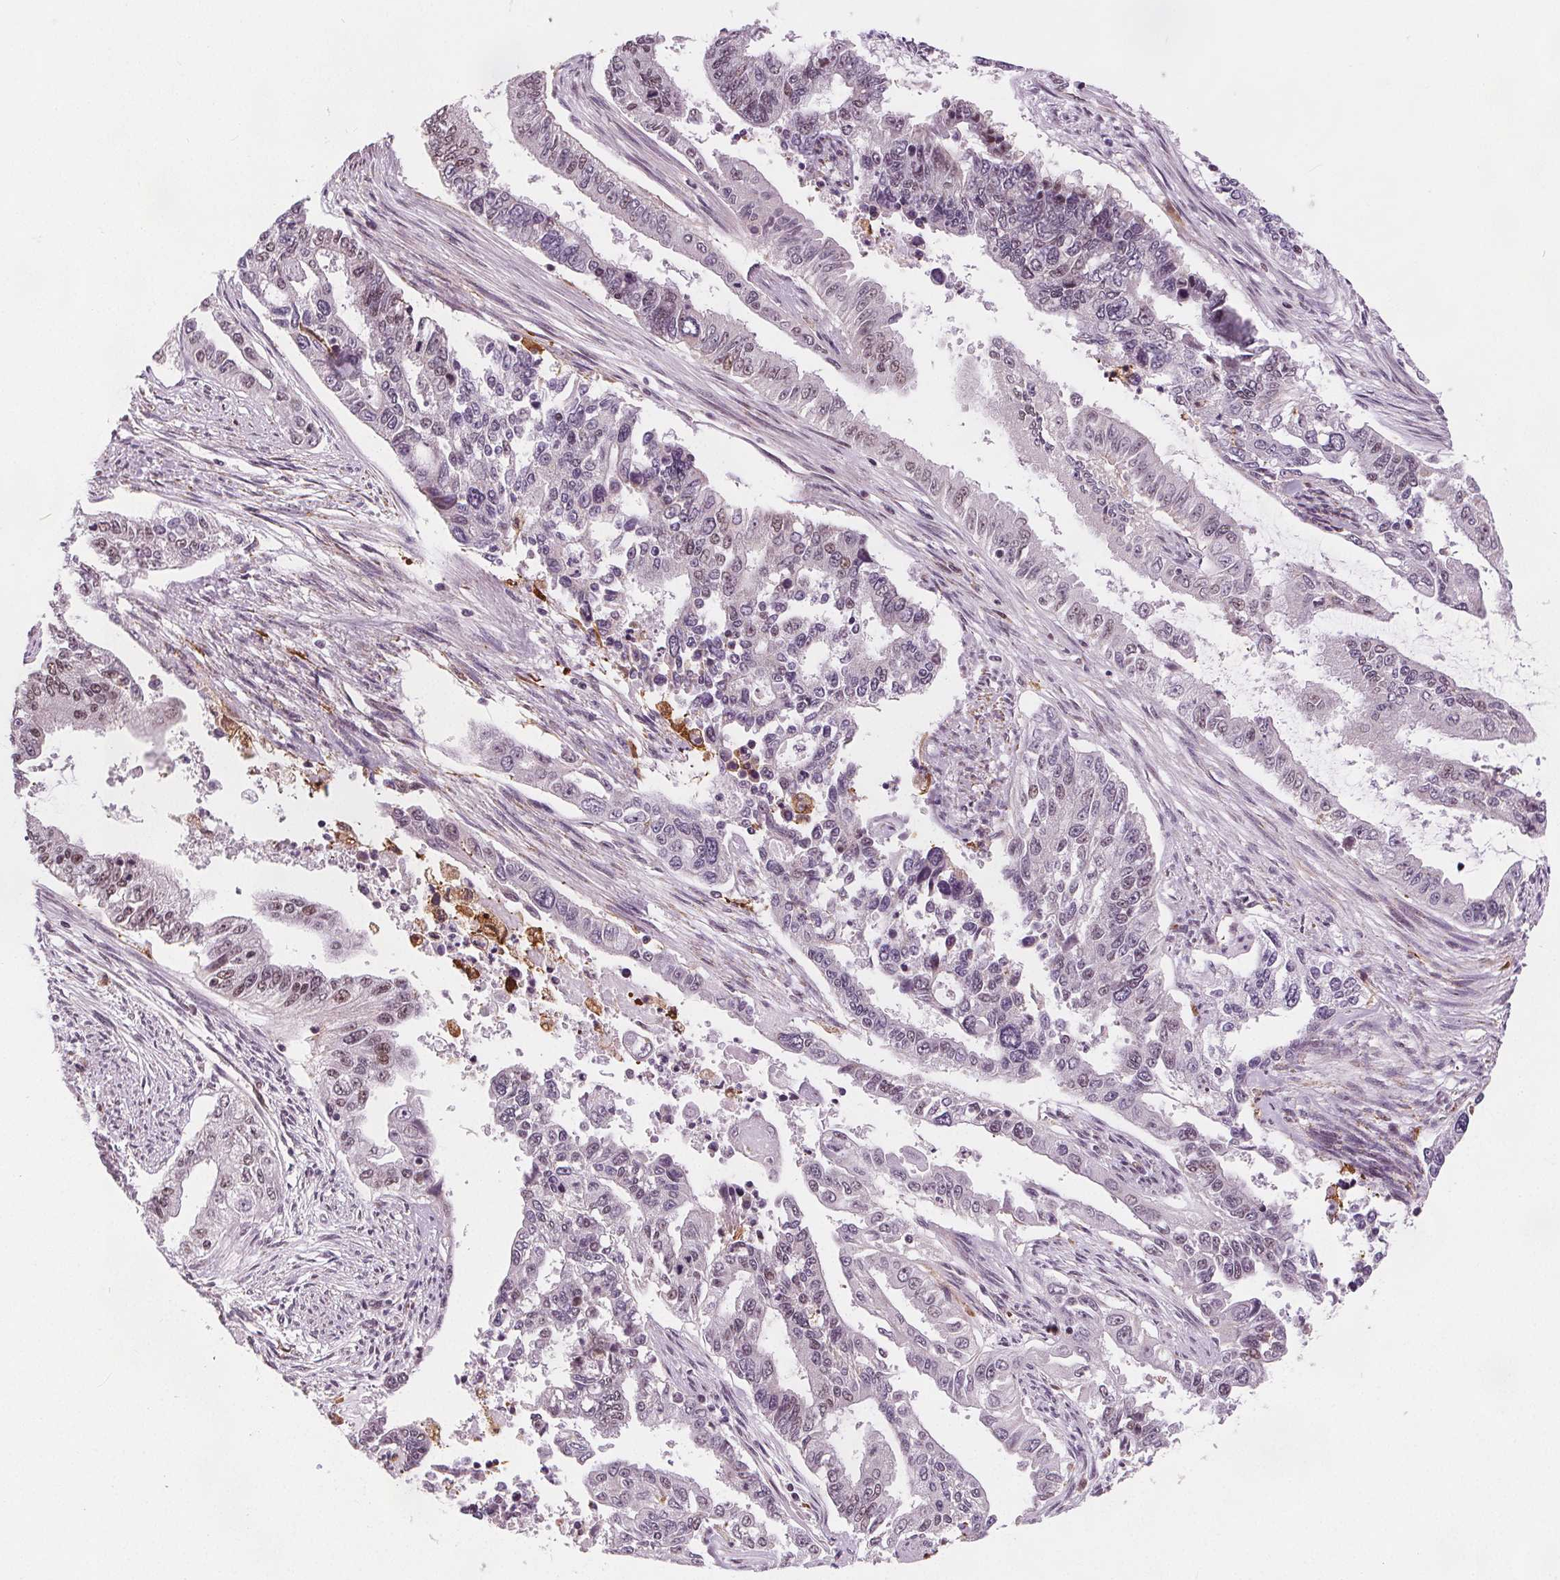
{"staining": {"intensity": "moderate", "quantity": "<25%", "location": "nuclear"}, "tissue": "endometrial cancer", "cell_type": "Tumor cells", "image_type": "cancer", "snomed": [{"axis": "morphology", "description": "Adenocarcinoma, NOS"}, {"axis": "topography", "description": "Uterus"}], "caption": "A photomicrograph of human adenocarcinoma (endometrial) stained for a protein demonstrates moderate nuclear brown staining in tumor cells.", "gene": "DPM2", "patient": {"sex": "female", "age": 59}}